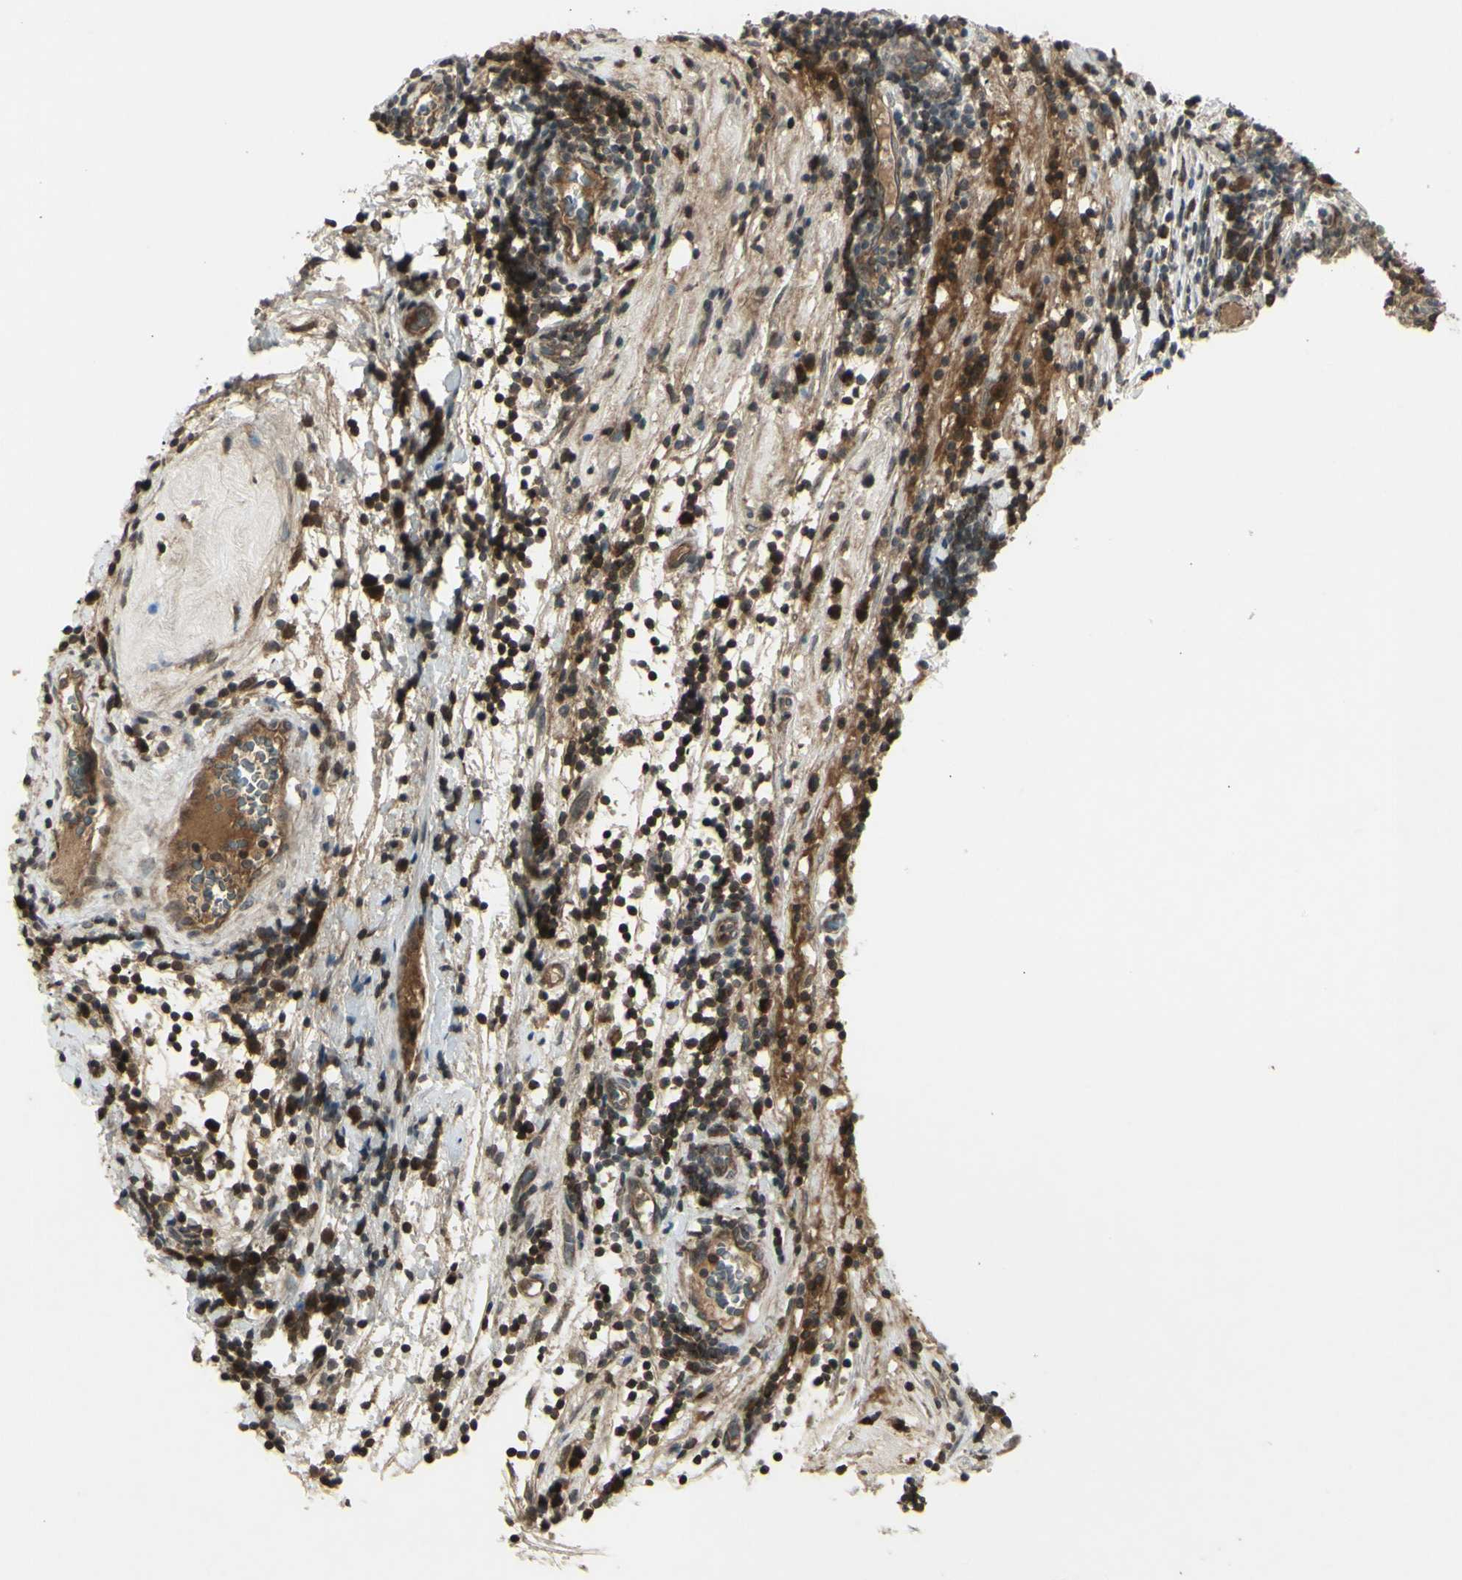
{"staining": {"intensity": "weak", "quantity": ">75%", "location": "cytoplasmic/membranous"}, "tissue": "testis cancer", "cell_type": "Tumor cells", "image_type": "cancer", "snomed": [{"axis": "morphology", "description": "Seminoma, NOS"}, {"axis": "topography", "description": "Testis"}], "caption": "DAB immunohistochemical staining of testis seminoma demonstrates weak cytoplasmic/membranous protein positivity in approximately >75% of tumor cells.", "gene": "BLNK", "patient": {"sex": "male", "age": 43}}